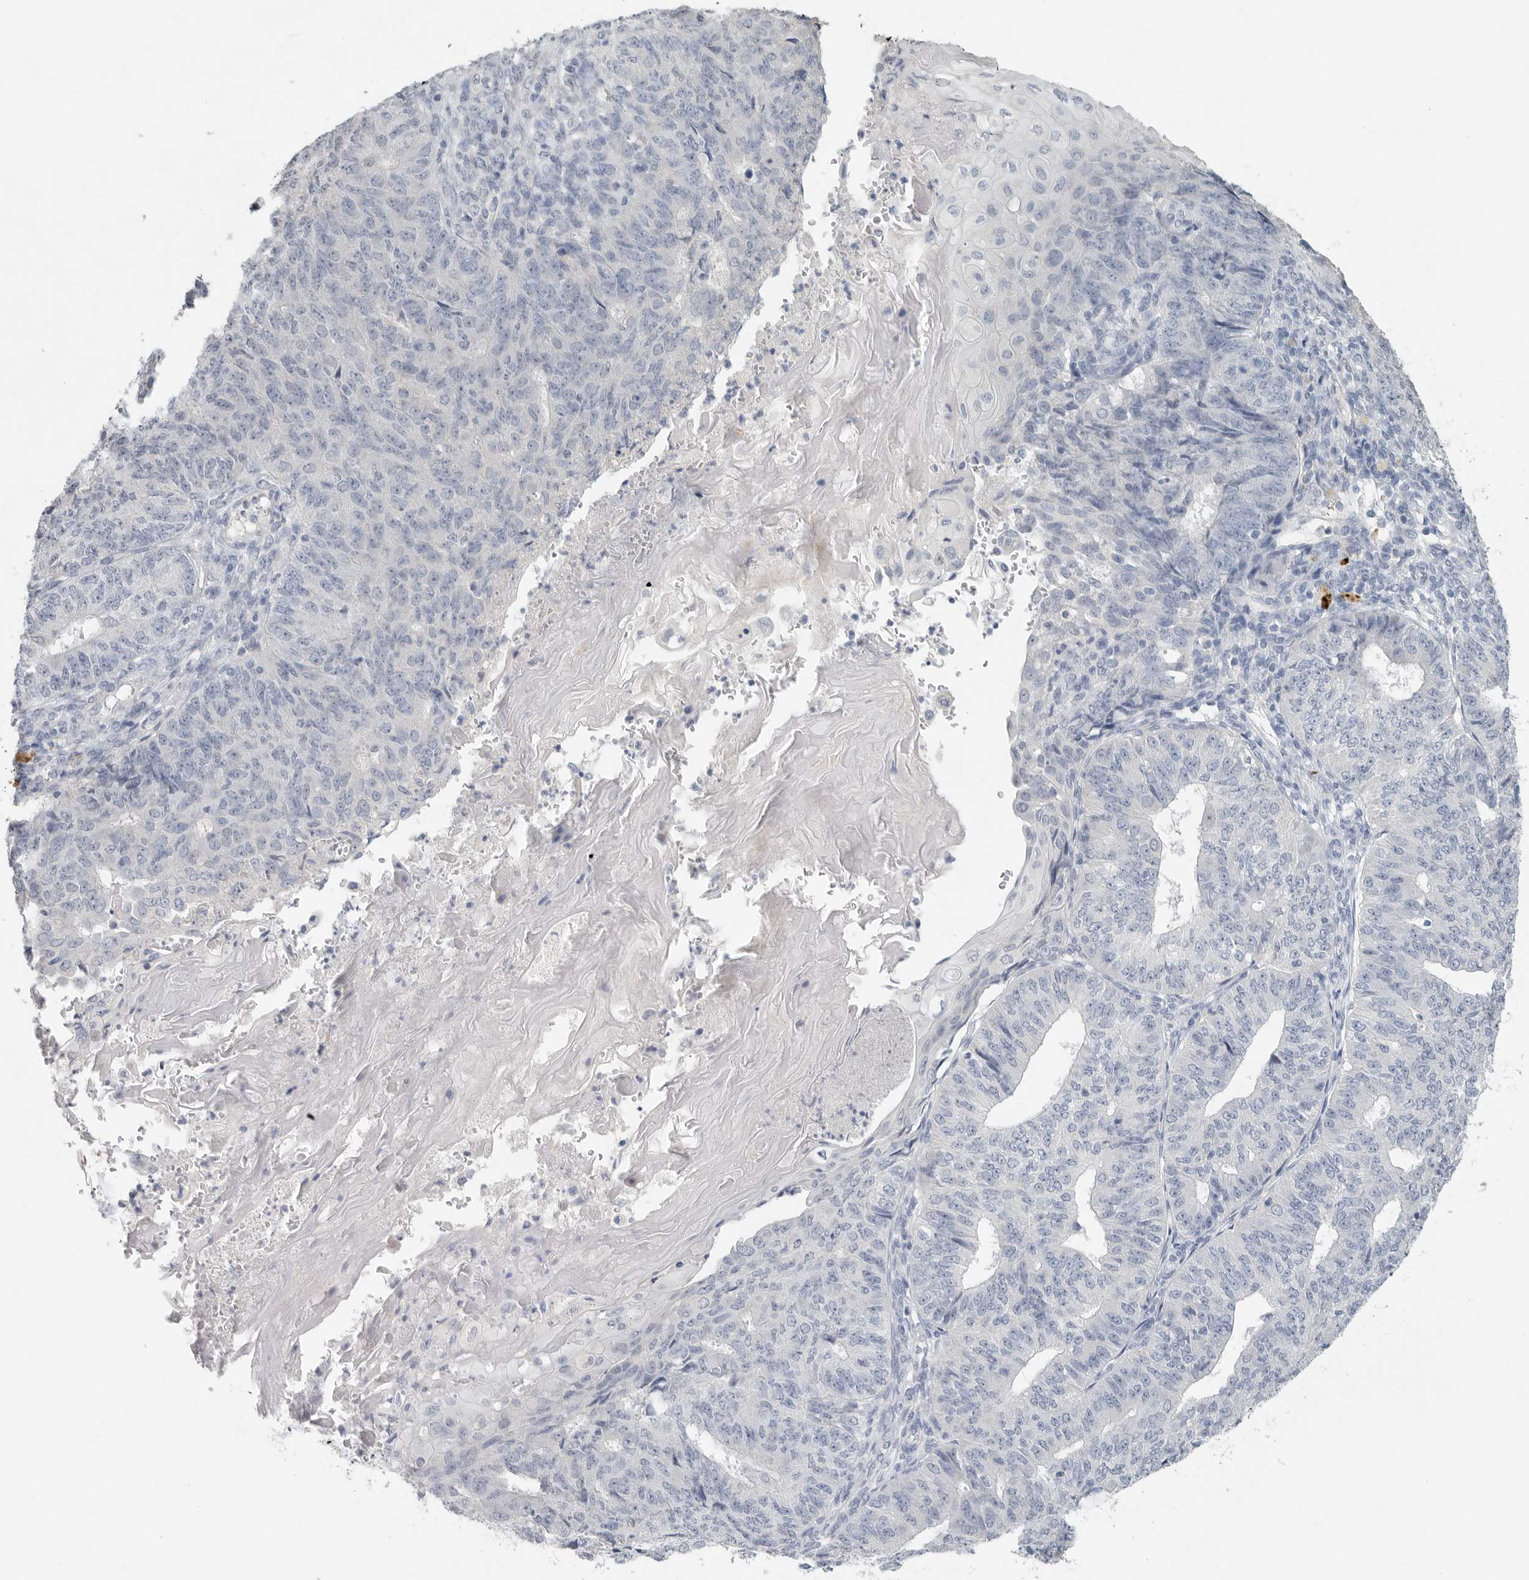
{"staining": {"intensity": "negative", "quantity": "none", "location": "none"}, "tissue": "endometrial cancer", "cell_type": "Tumor cells", "image_type": "cancer", "snomed": [{"axis": "morphology", "description": "Adenocarcinoma, NOS"}, {"axis": "topography", "description": "Endometrium"}], "caption": "Immunohistochemistry photomicrograph of human endometrial adenocarcinoma stained for a protein (brown), which demonstrates no staining in tumor cells.", "gene": "REG4", "patient": {"sex": "female", "age": 32}}